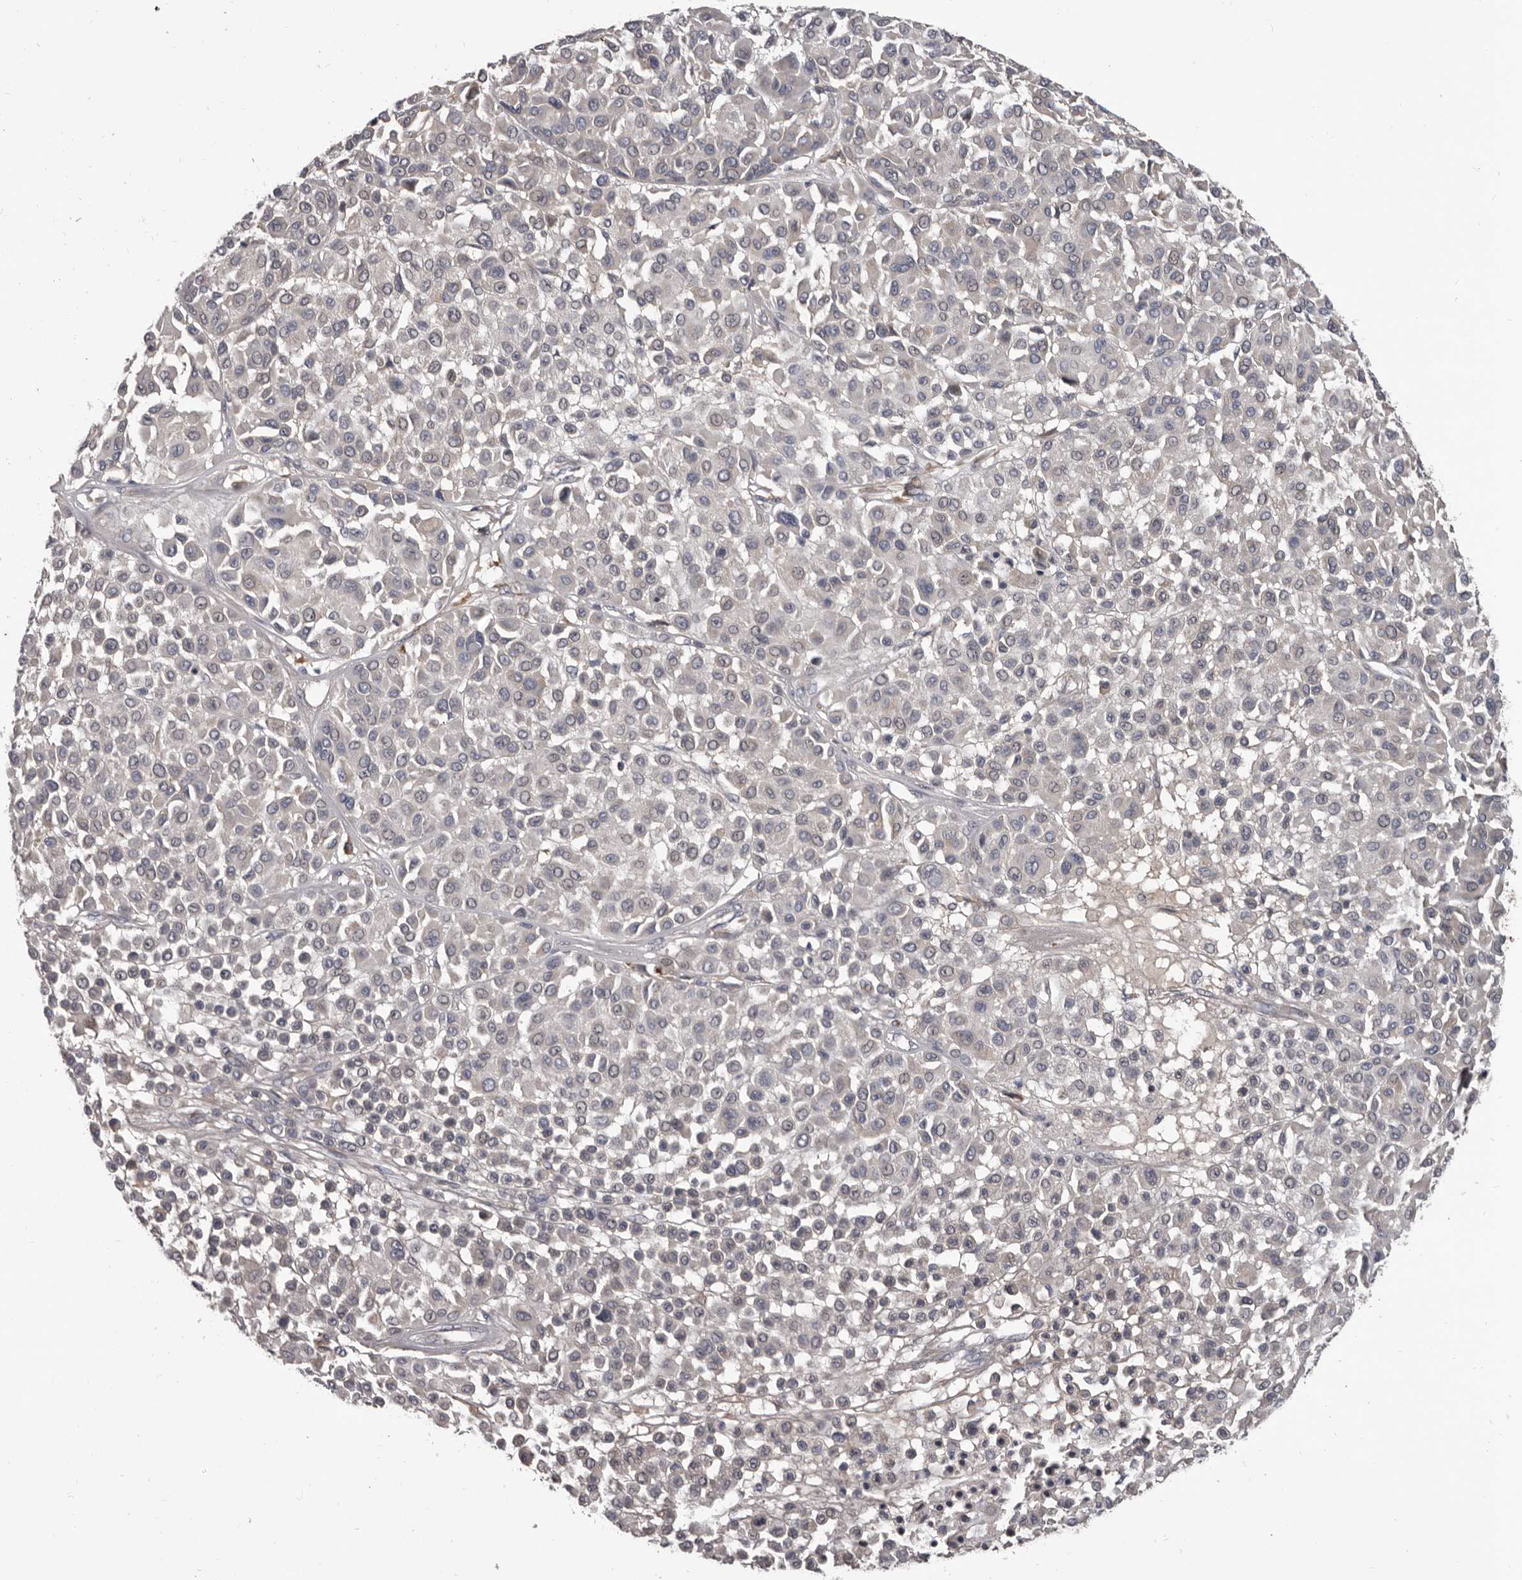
{"staining": {"intensity": "negative", "quantity": "none", "location": "none"}, "tissue": "melanoma", "cell_type": "Tumor cells", "image_type": "cancer", "snomed": [{"axis": "morphology", "description": "Malignant melanoma, Metastatic site"}, {"axis": "topography", "description": "Soft tissue"}], "caption": "Immunohistochemistry of human melanoma shows no staining in tumor cells.", "gene": "ALDH5A1", "patient": {"sex": "male", "age": 41}}